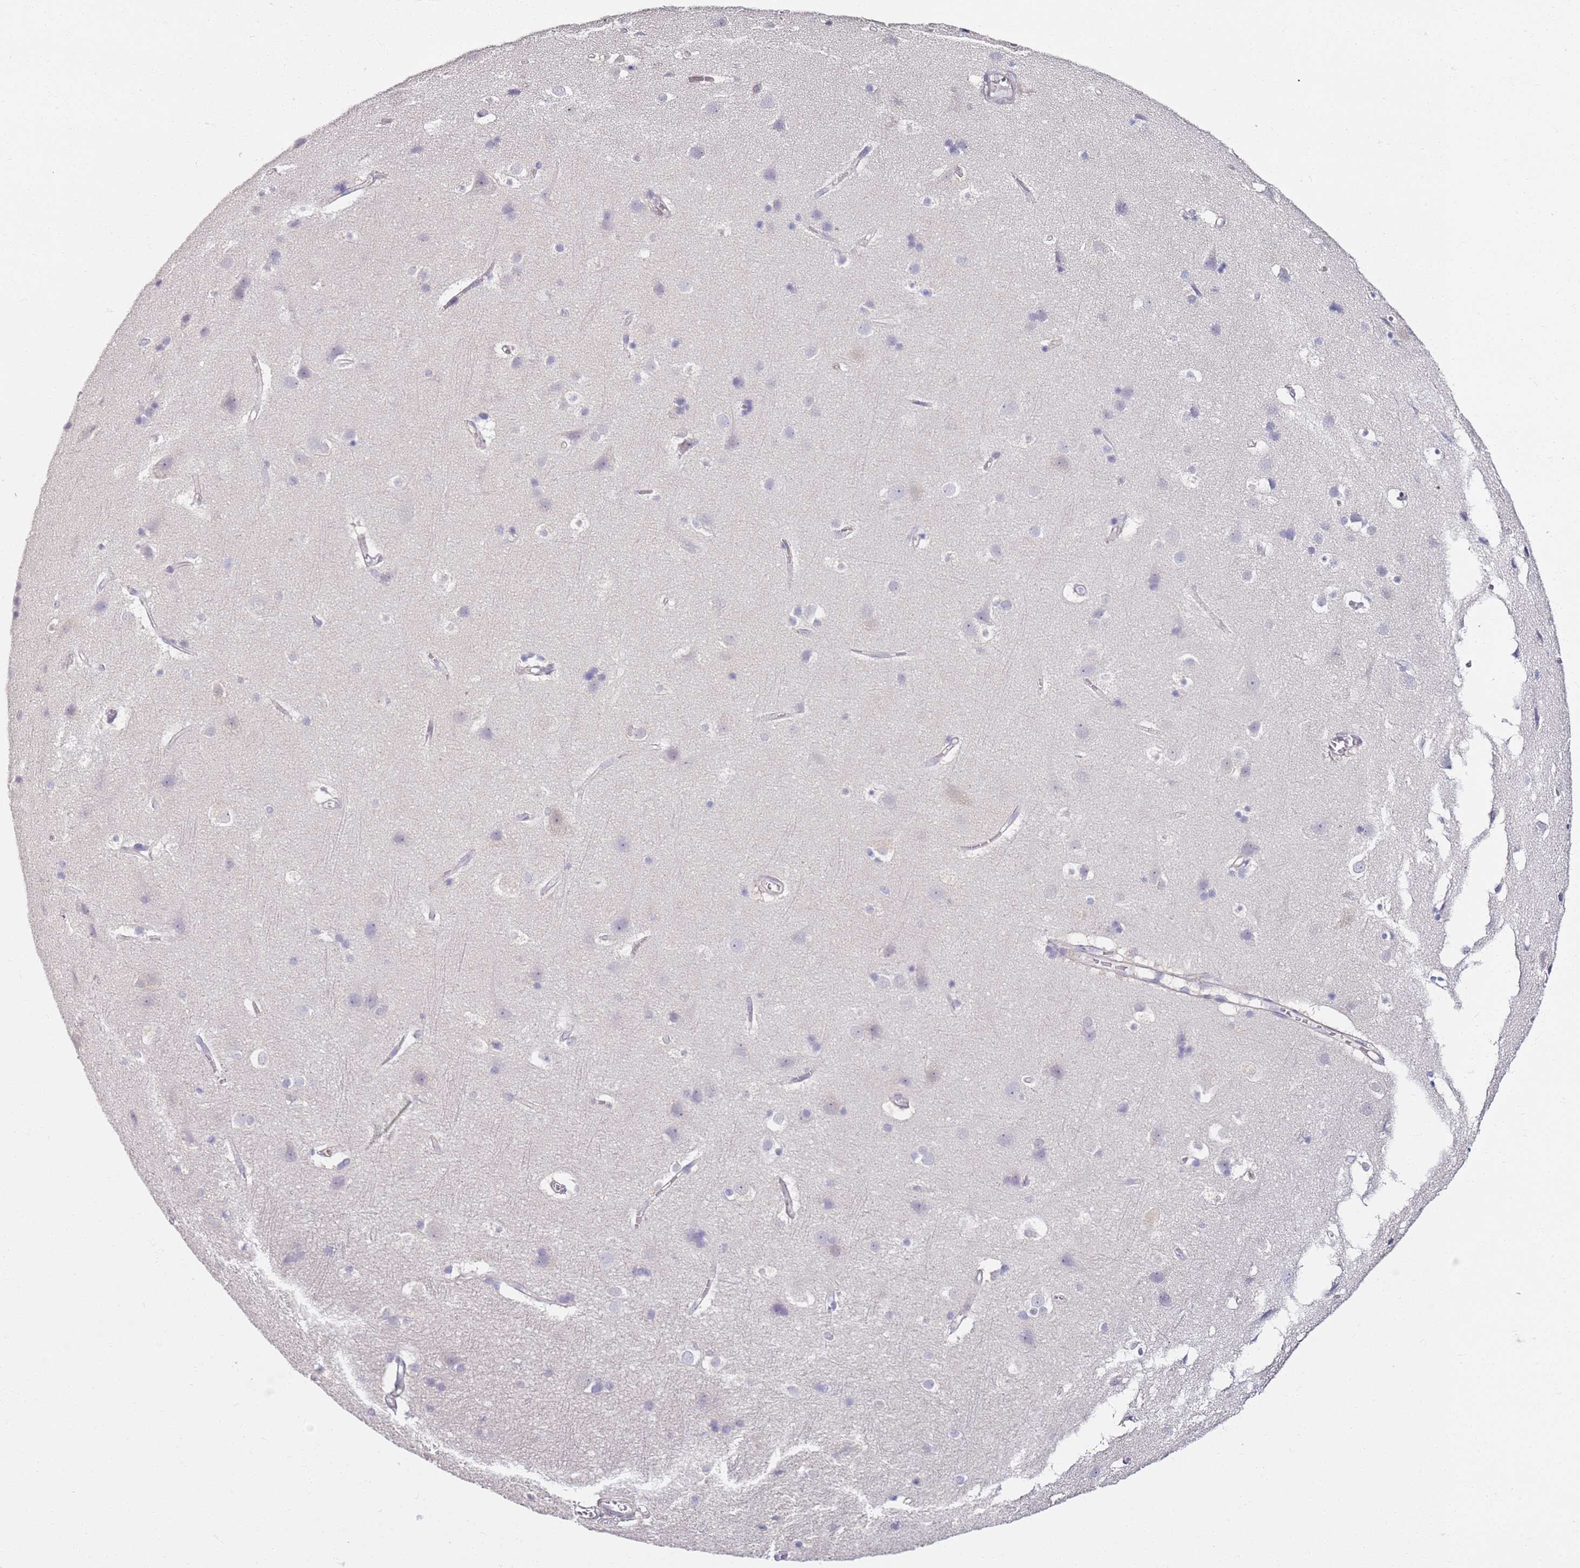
{"staining": {"intensity": "negative", "quantity": "none", "location": "none"}, "tissue": "cerebral cortex", "cell_type": "Endothelial cells", "image_type": "normal", "snomed": [{"axis": "morphology", "description": "Normal tissue, NOS"}, {"axis": "topography", "description": "Cerebral cortex"}], "caption": "A high-resolution photomicrograph shows immunohistochemistry (IHC) staining of normal cerebral cortex, which reveals no significant expression in endothelial cells.", "gene": "CD40LG", "patient": {"sex": "male", "age": 54}}